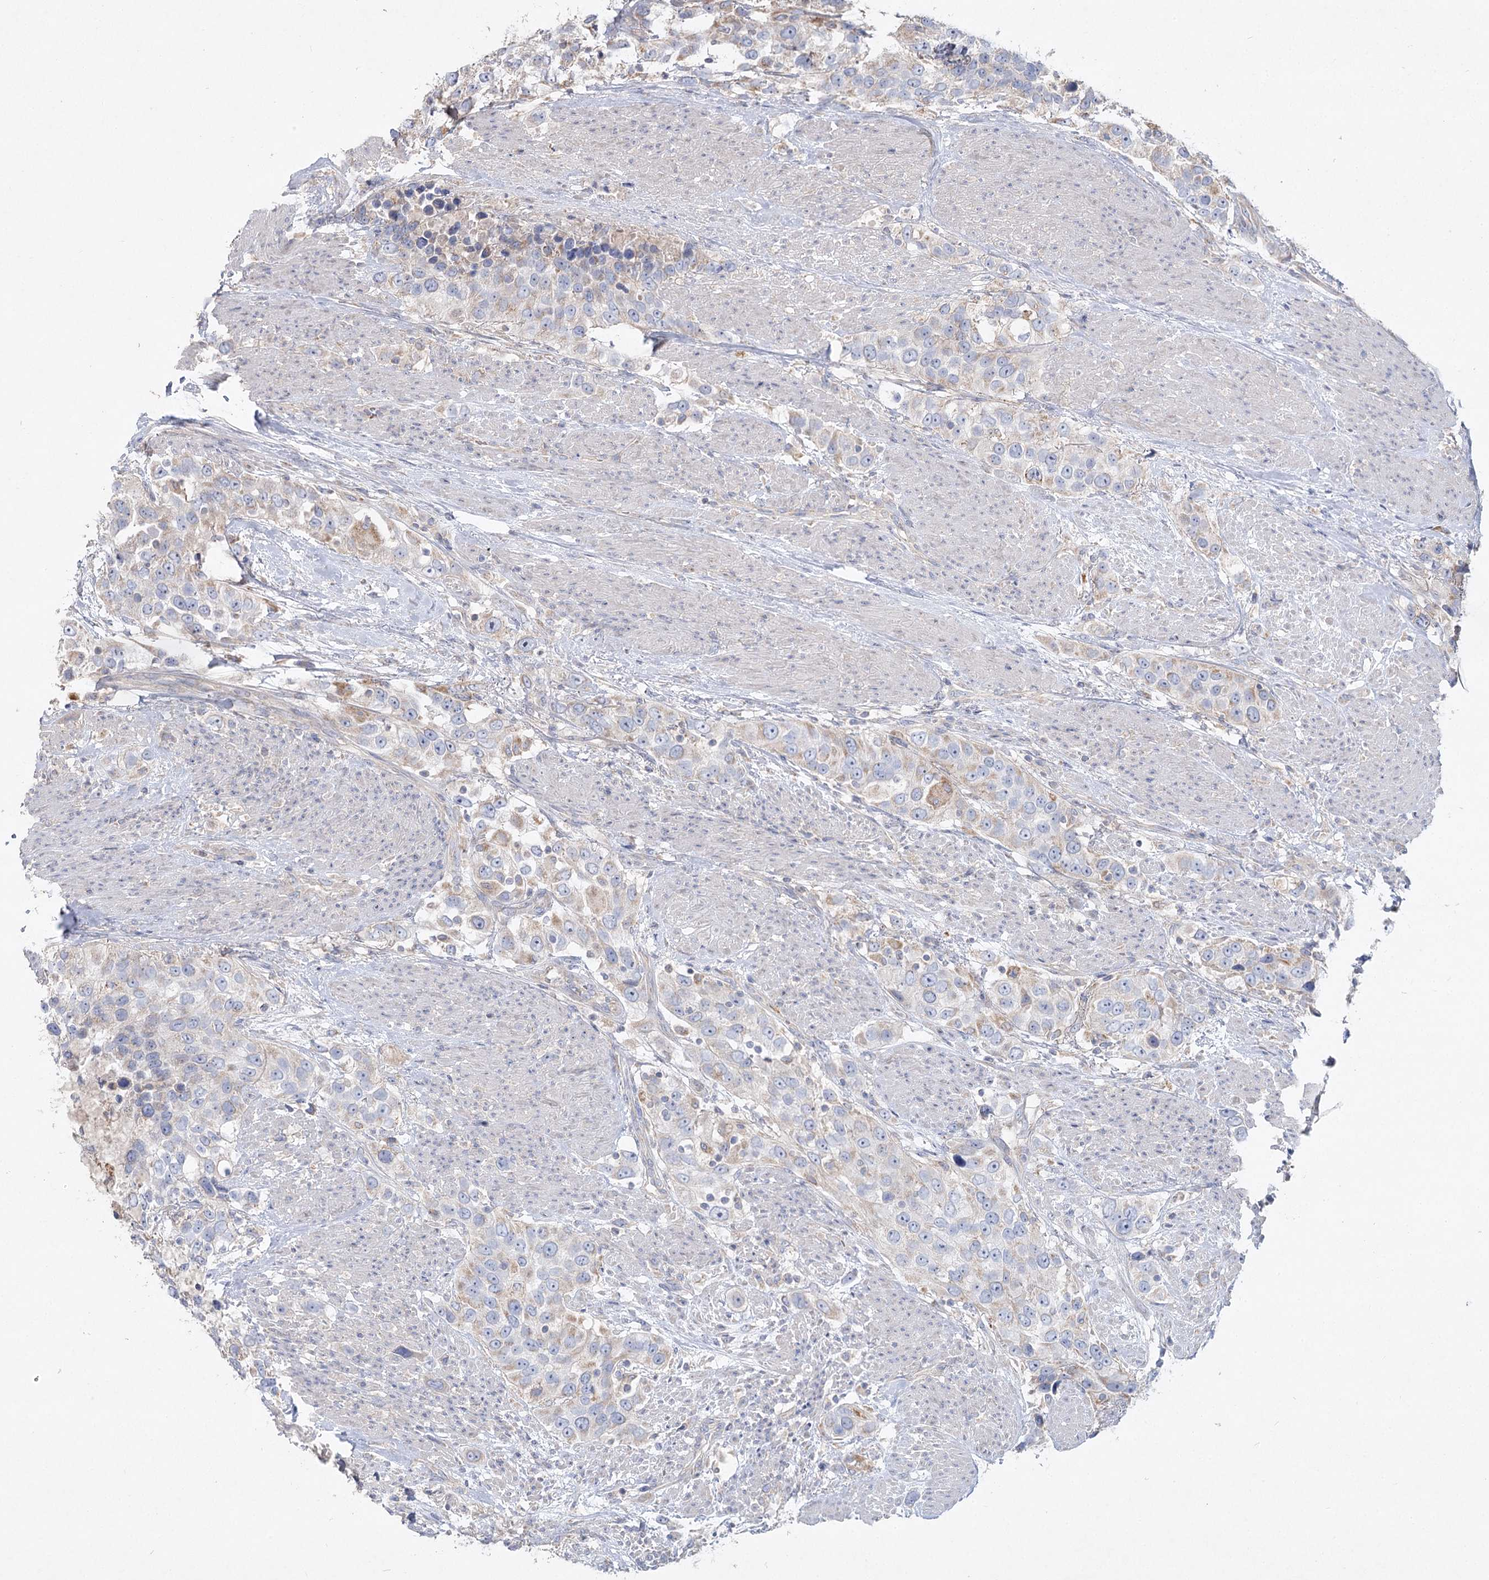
{"staining": {"intensity": "weak", "quantity": "<25%", "location": "cytoplasmic/membranous"}, "tissue": "urothelial cancer", "cell_type": "Tumor cells", "image_type": "cancer", "snomed": [{"axis": "morphology", "description": "Urothelial carcinoma, High grade"}, {"axis": "topography", "description": "Urinary bladder"}], "caption": "Immunohistochemical staining of urothelial cancer demonstrates no significant staining in tumor cells.", "gene": "TMEM187", "patient": {"sex": "female", "age": 80}}